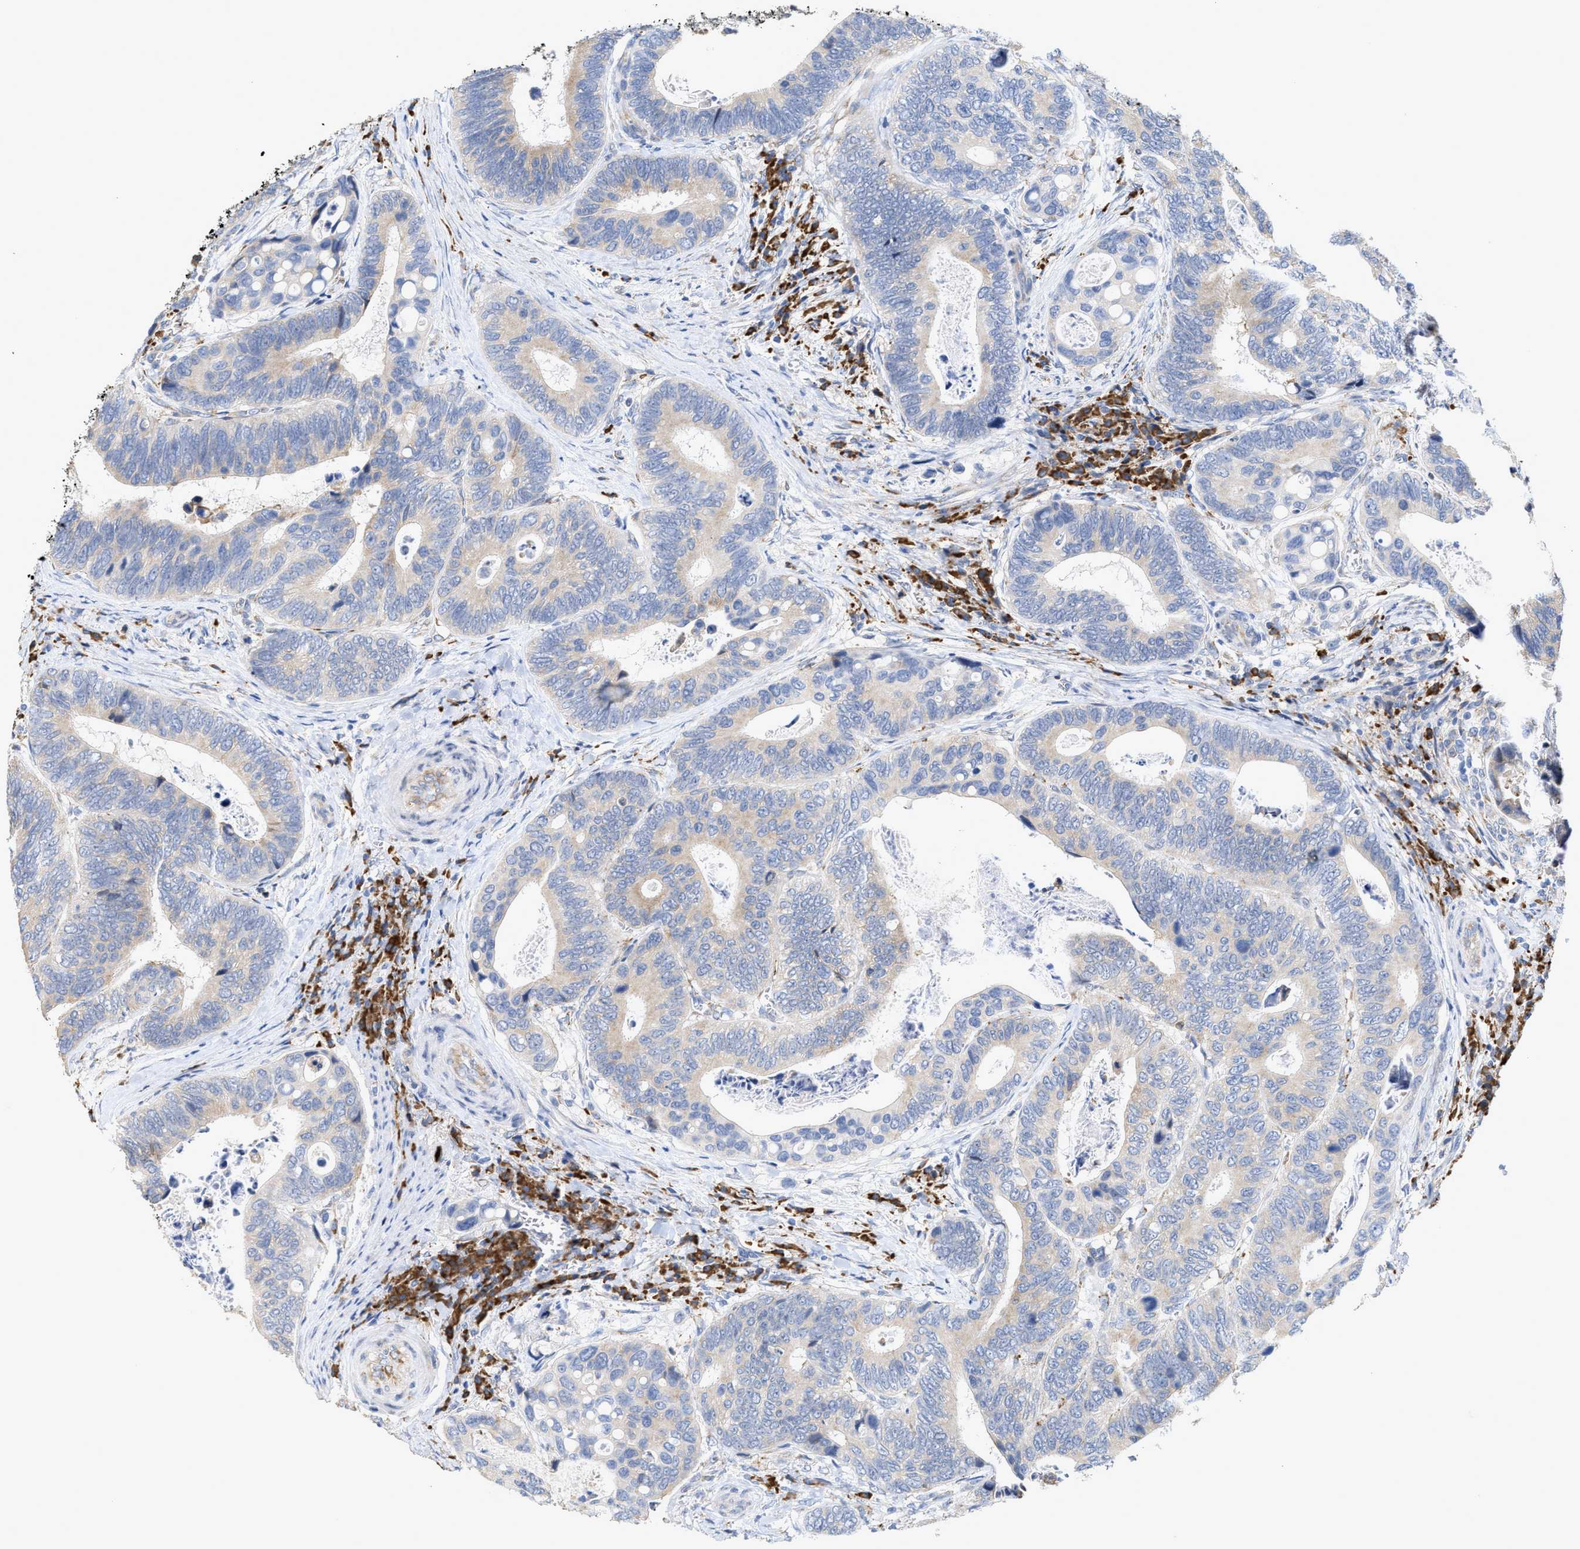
{"staining": {"intensity": "weak", "quantity": "25%-75%", "location": "cytoplasmic/membranous"}, "tissue": "colorectal cancer", "cell_type": "Tumor cells", "image_type": "cancer", "snomed": [{"axis": "morphology", "description": "Inflammation, NOS"}, {"axis": "morphology", "description": "Adenocarcinoma, NOS"}, {"axis": "topography", "description": "Colon"}], "caption": "The immunohistochemical stain shows weak cytoplasmic/membranous expression in tumor cells of colorectal cancer (adenocarcinoma) tissue.", "gene": "RYR2", "patient": {"sex": "male", "age": 72}}